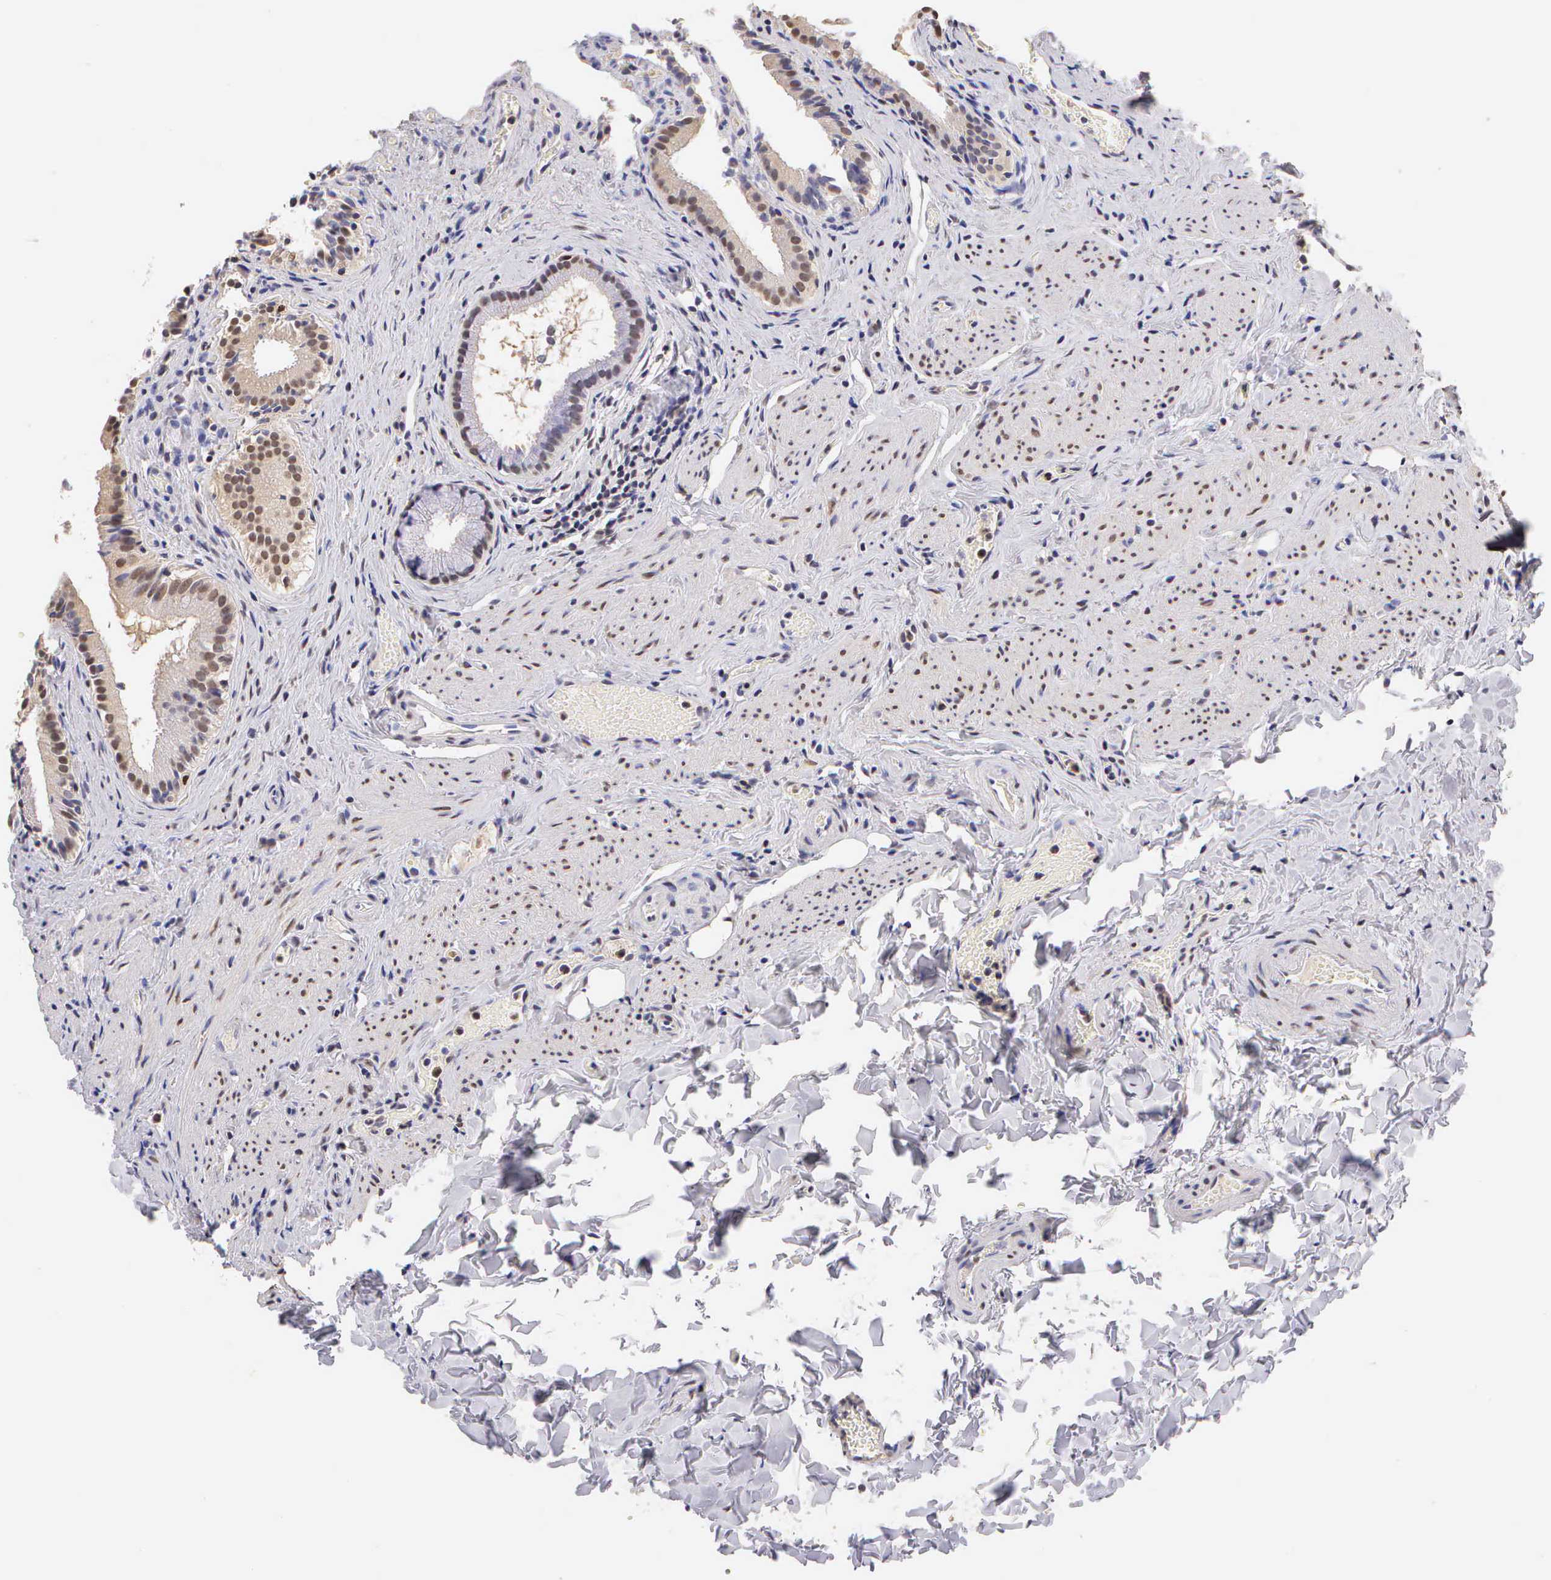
{"staining": {"intensity": "moderate", "quantity": "25%-75%", "location": "cytoplasmic/membranous,nuclear"}, "tissue": "gallbladder", "cell_type": "Glandular cells", "image_type": "normal", "snomed": [{"axis": "morphology", "description": "Normal tissue, NOS"}, {"axis": "topography", "description": "Gallbladder"}], "caption": "Protein analysis of unremarkable gallbladder reveals moderate cytoplasmic/membranous,nuclear positivity in approximately 25%-75% of glandular cells. The staining was performed using DAB, with brown indicating positive protein expression. Nuclei are stained blue with hematoxylin.", "gene": "MKI67", "patient": {"sex": "female", "age": 44}}